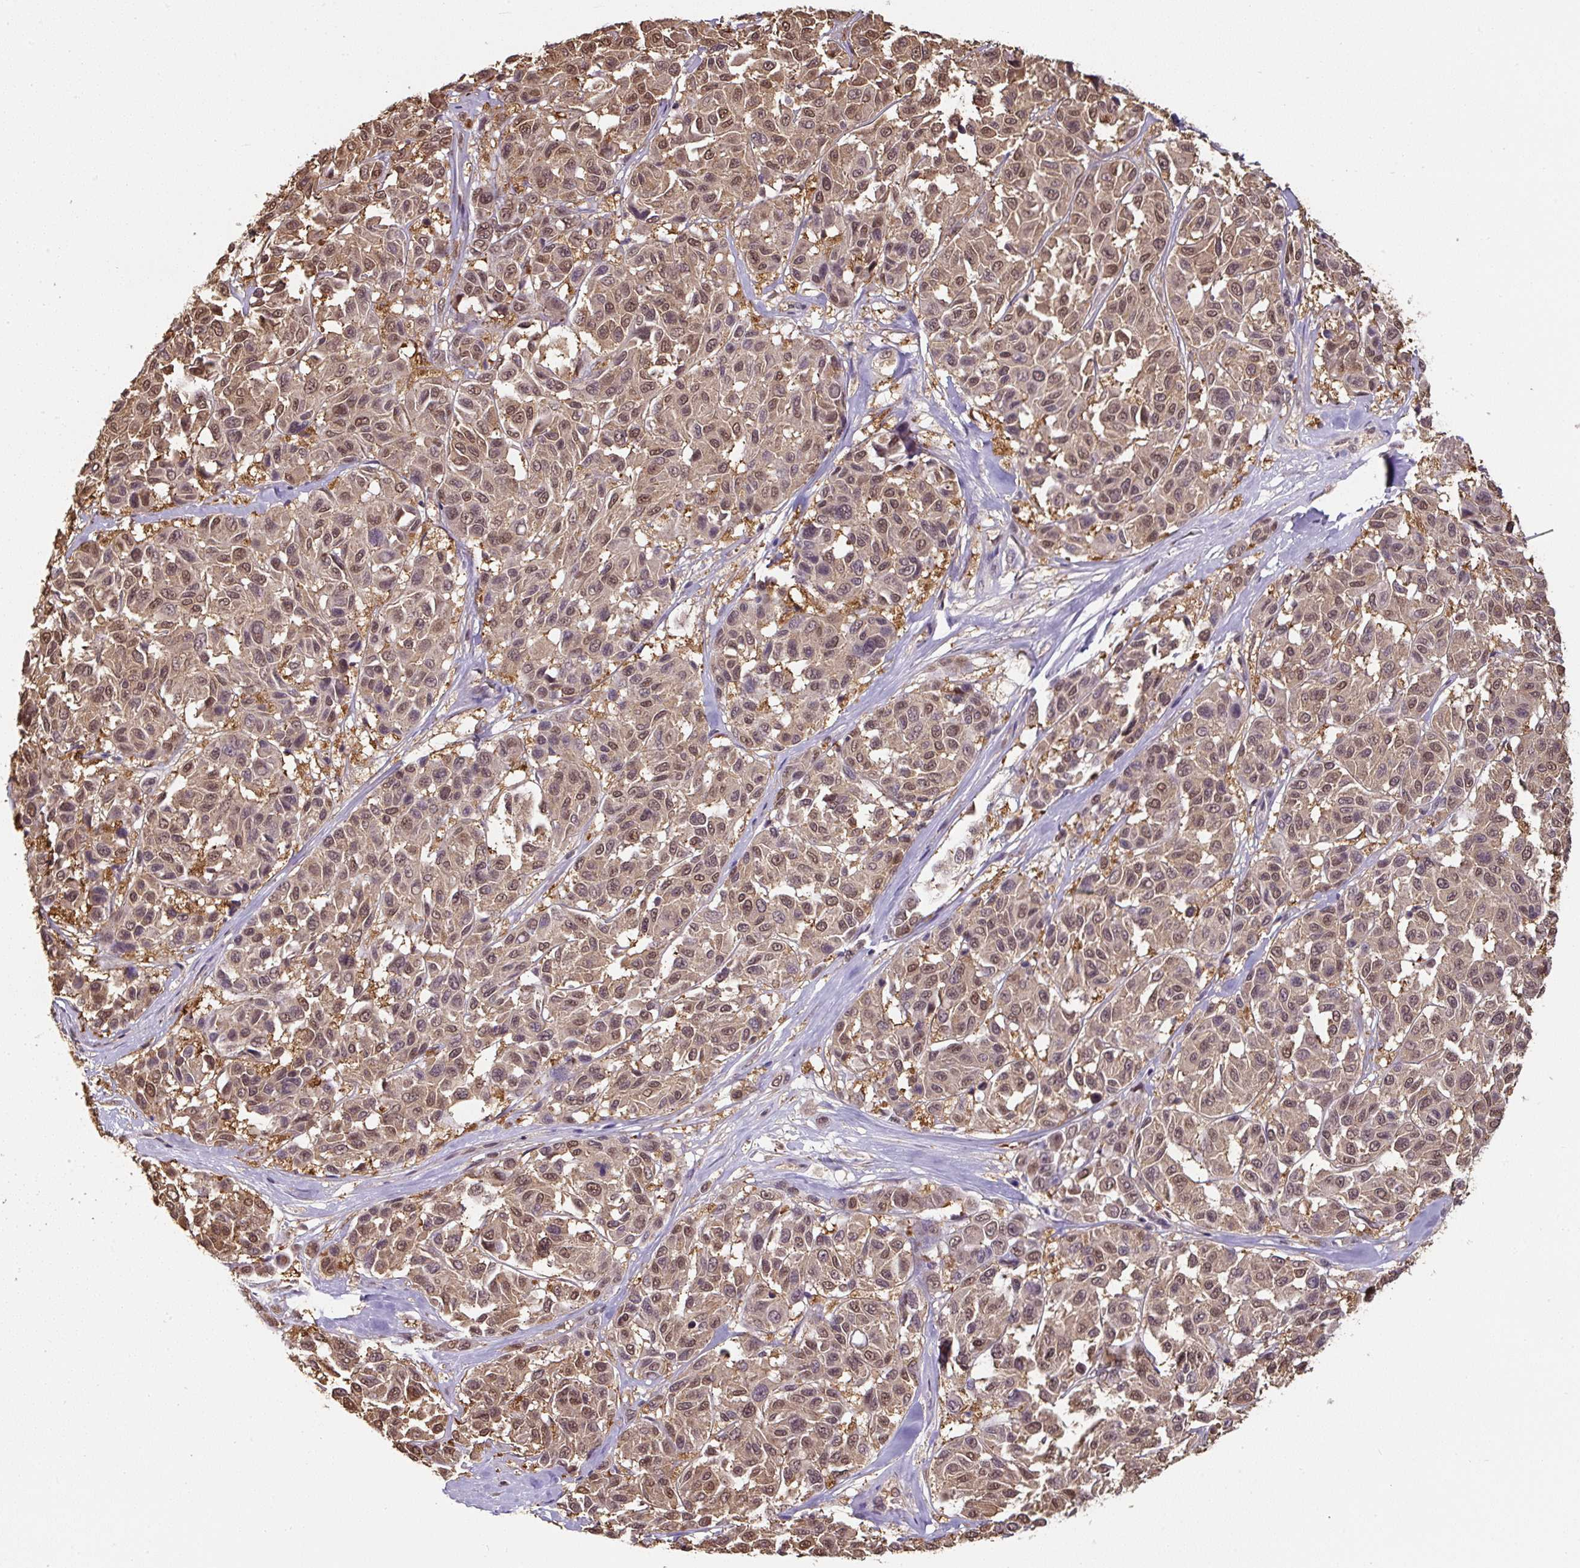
{"staining": {"intensity": "moderate", "quantity": ">75%", "location": "nuclear"}, "tissue": "melanoma", "cell_type": "Tumor cells", "image_type": "cancer", "snomed": [{"axis": "morphology", "description": "Malignant melanoma, NOS"}, {"axis": "topography", "description": "Skin"}], "caption": "Melanoma stained for a protein (brown) displays moderate nuclear positive staining in about >75% of tumor cells.", "gene": "ST13", "patient": {"sex": "female", "age": 66}}